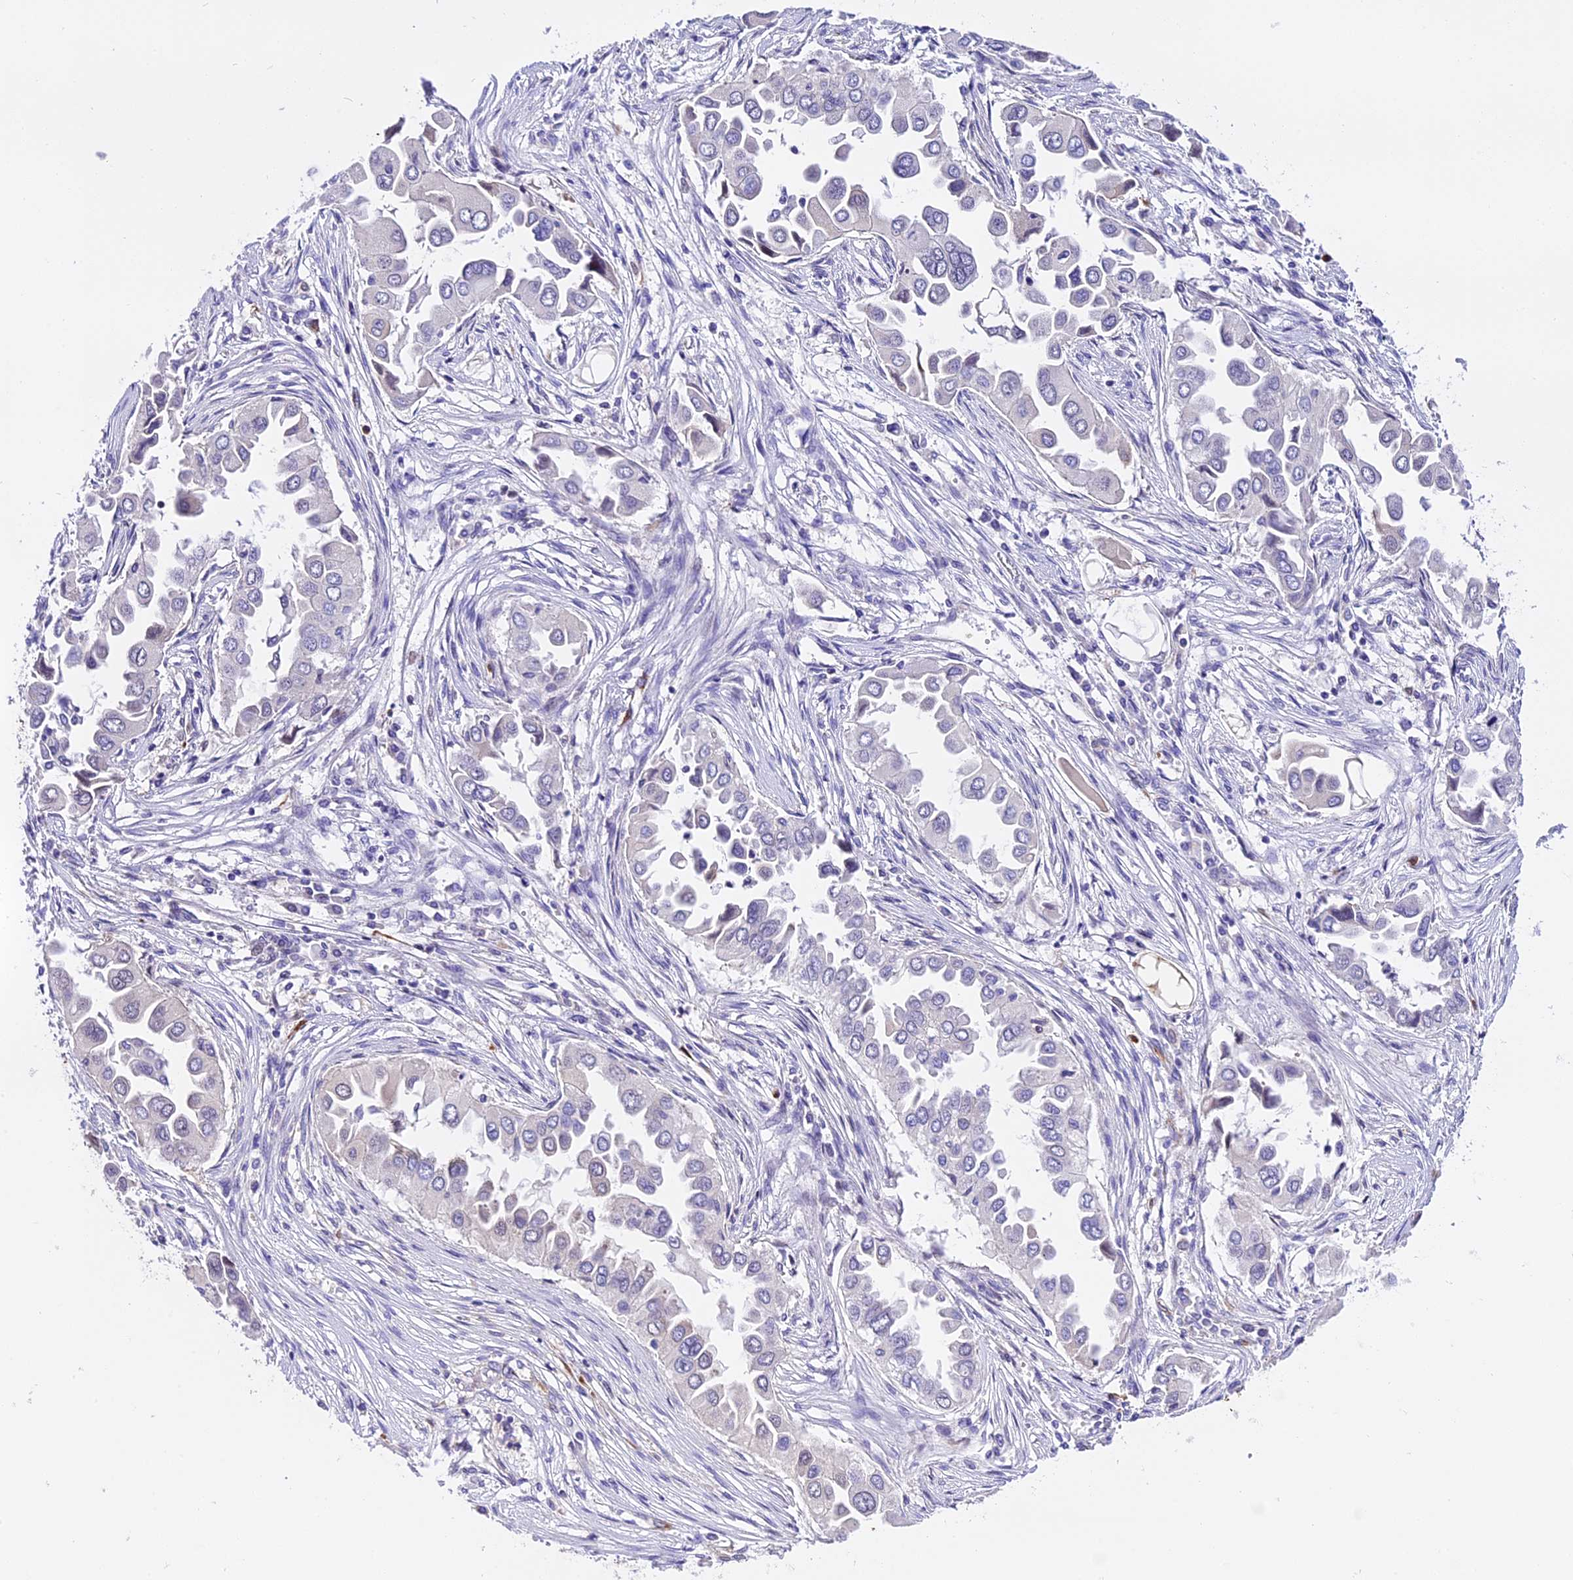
{"staining": {"intensity": "negative", "quantity": "none", "location": "none"}, "tissue": "lung cancer", "cell_type": "Tumor cells", "image_type": "cancer", "snomed": [{"axis": "morphology", "description": "Adenocarcinoma, NOS"}, {"axis": "topography", "description": "Lung"}], "caption": "The image shows no staining of tumor cells in lung adenocarcinoma.", "gene": "MAP3K7CL", "patient": {"sex": "female", "age": 76}}